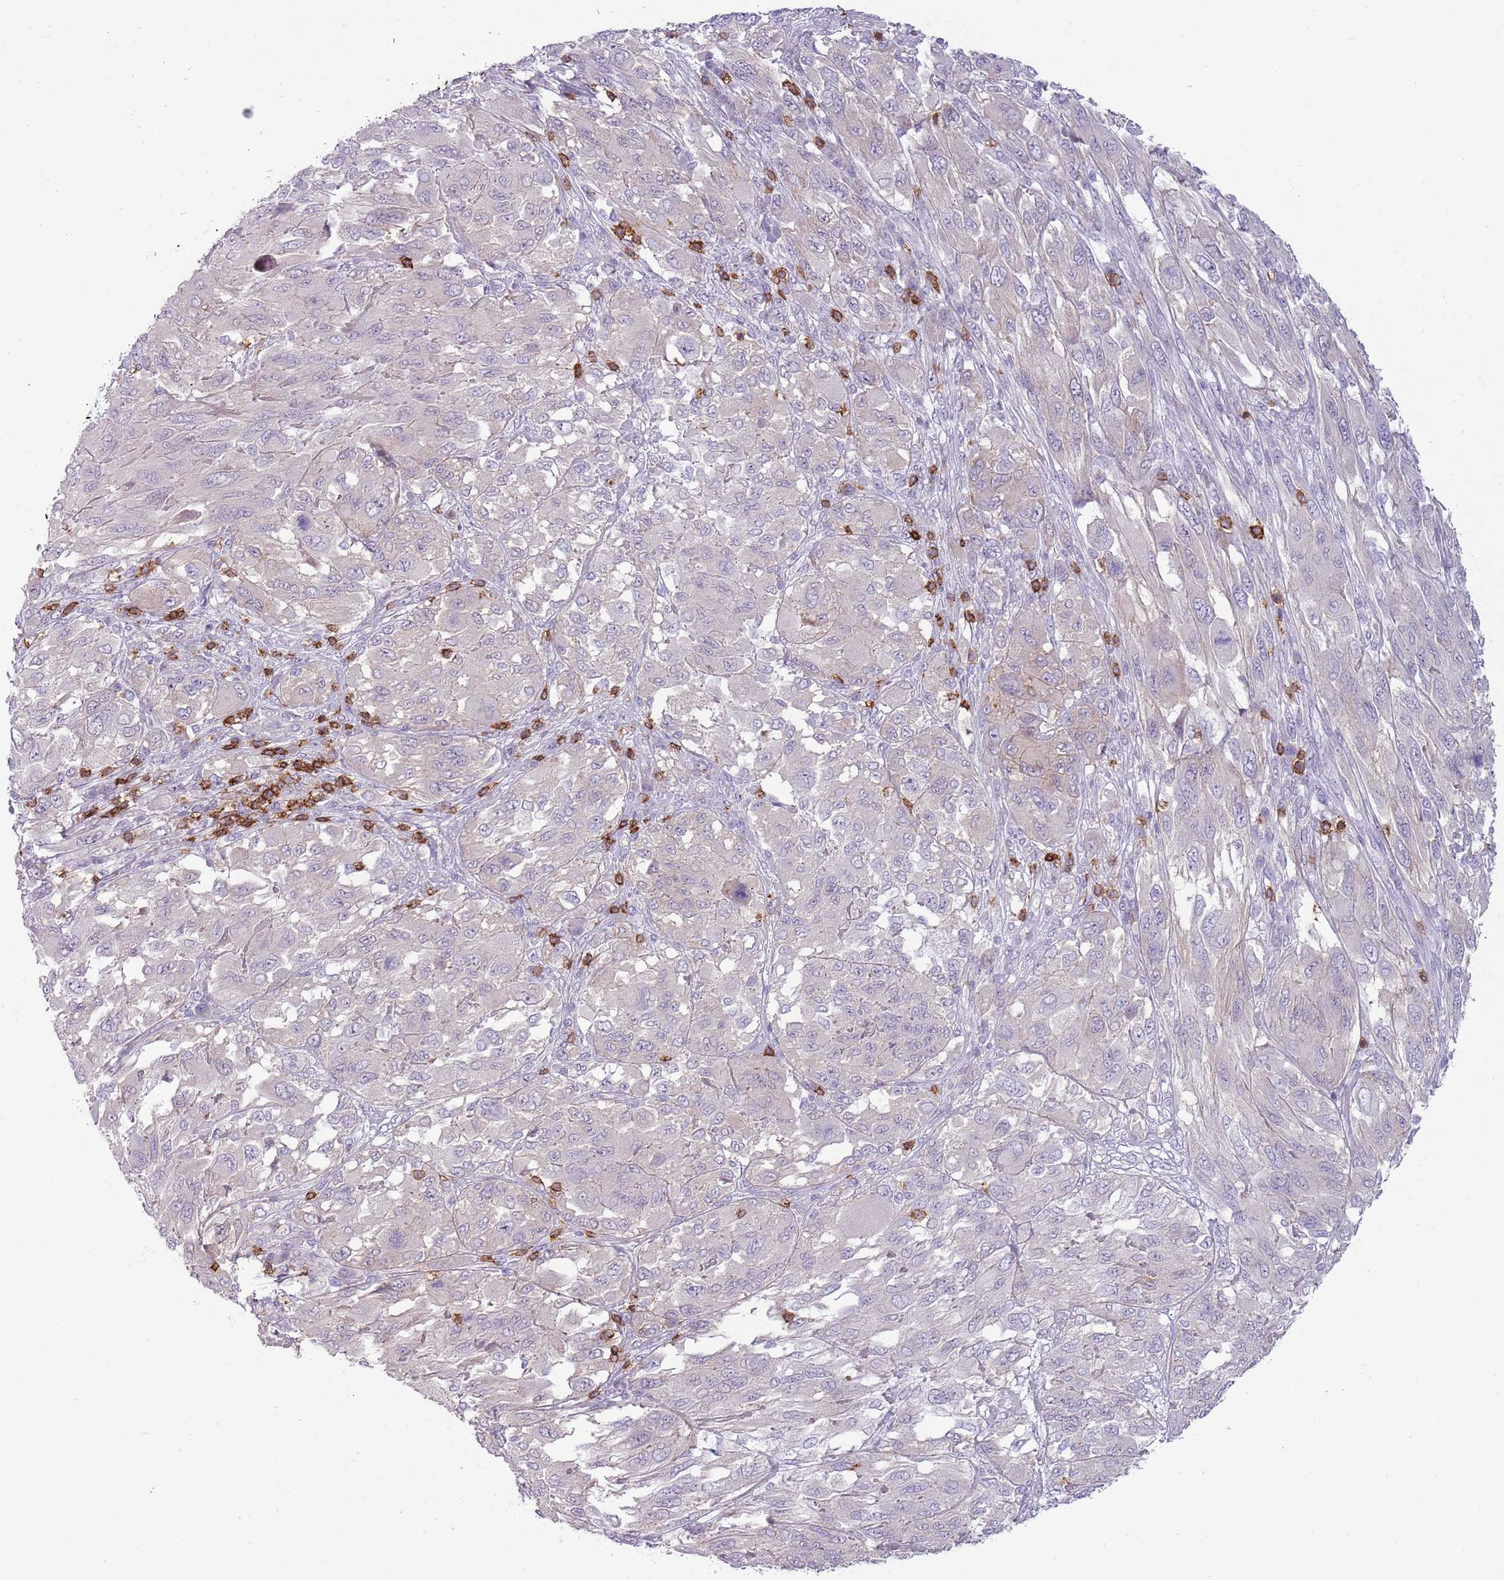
{"staining": {"intensity": "negative", "quantity": "none", "location": "none"}, "tissue": "melanoma", "cell_type": "Tumor cells", "image_type": "cancer", "snomed": [{"axis": "morphology", "description": "Malignant melanoma, NOS"}, {"axis": "topography", "description": "Skin"}], "caption": "Tumor cells are negative for protein expression in human malignant melanoma. (Stains: DAB (3,3'-diaminobenzidine) immunohistochemistry with hematoxylin counter stain, Microscopy: brightfield microscopy at high magnification).", "gene": "ZNF583", "patient": {"sex": "female", "age": 91}}